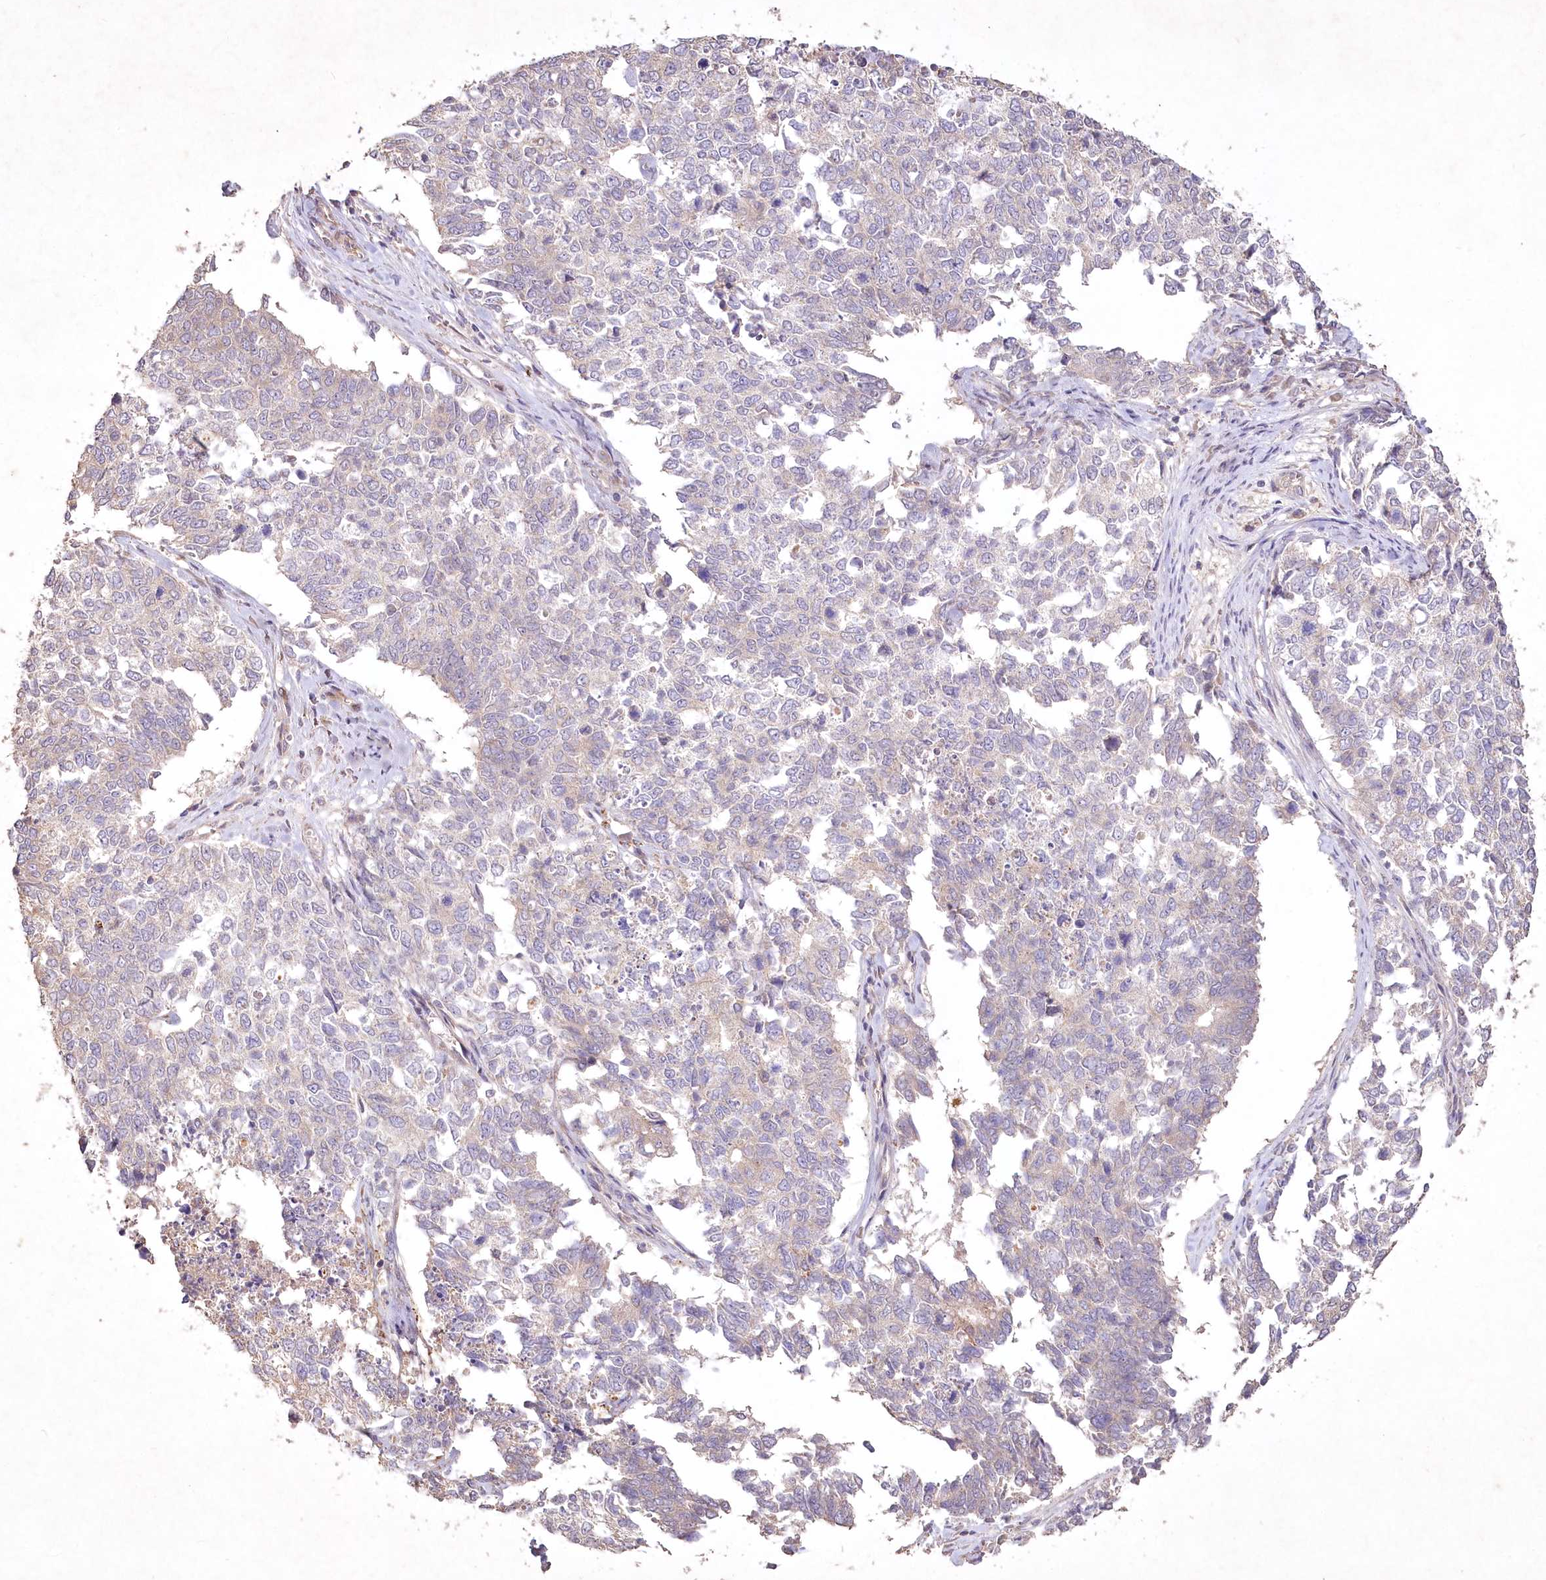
{"staining": {"intensity": "weak", "quantity": "<25%", "location": "cytoplasmic/membranous"}, "tissue": "cervical cancer", "cell_type": "Tumor cells", "image_type": "cancer", "snomed": [{"axis": "morphology", "description": "Squamous cell carcinoma, NOS"}, {"axis": "topography", "description": "Cervix"}], "caption": "Immunohistochemistry (IHC) micrograph of human cervical cancer (squamous cell carcinoma) stained for a protein (brown), which shows no expression in tumor cells.", "gene": "IRAK1BP1", "patient": {"sex": "female", "age": 63}}